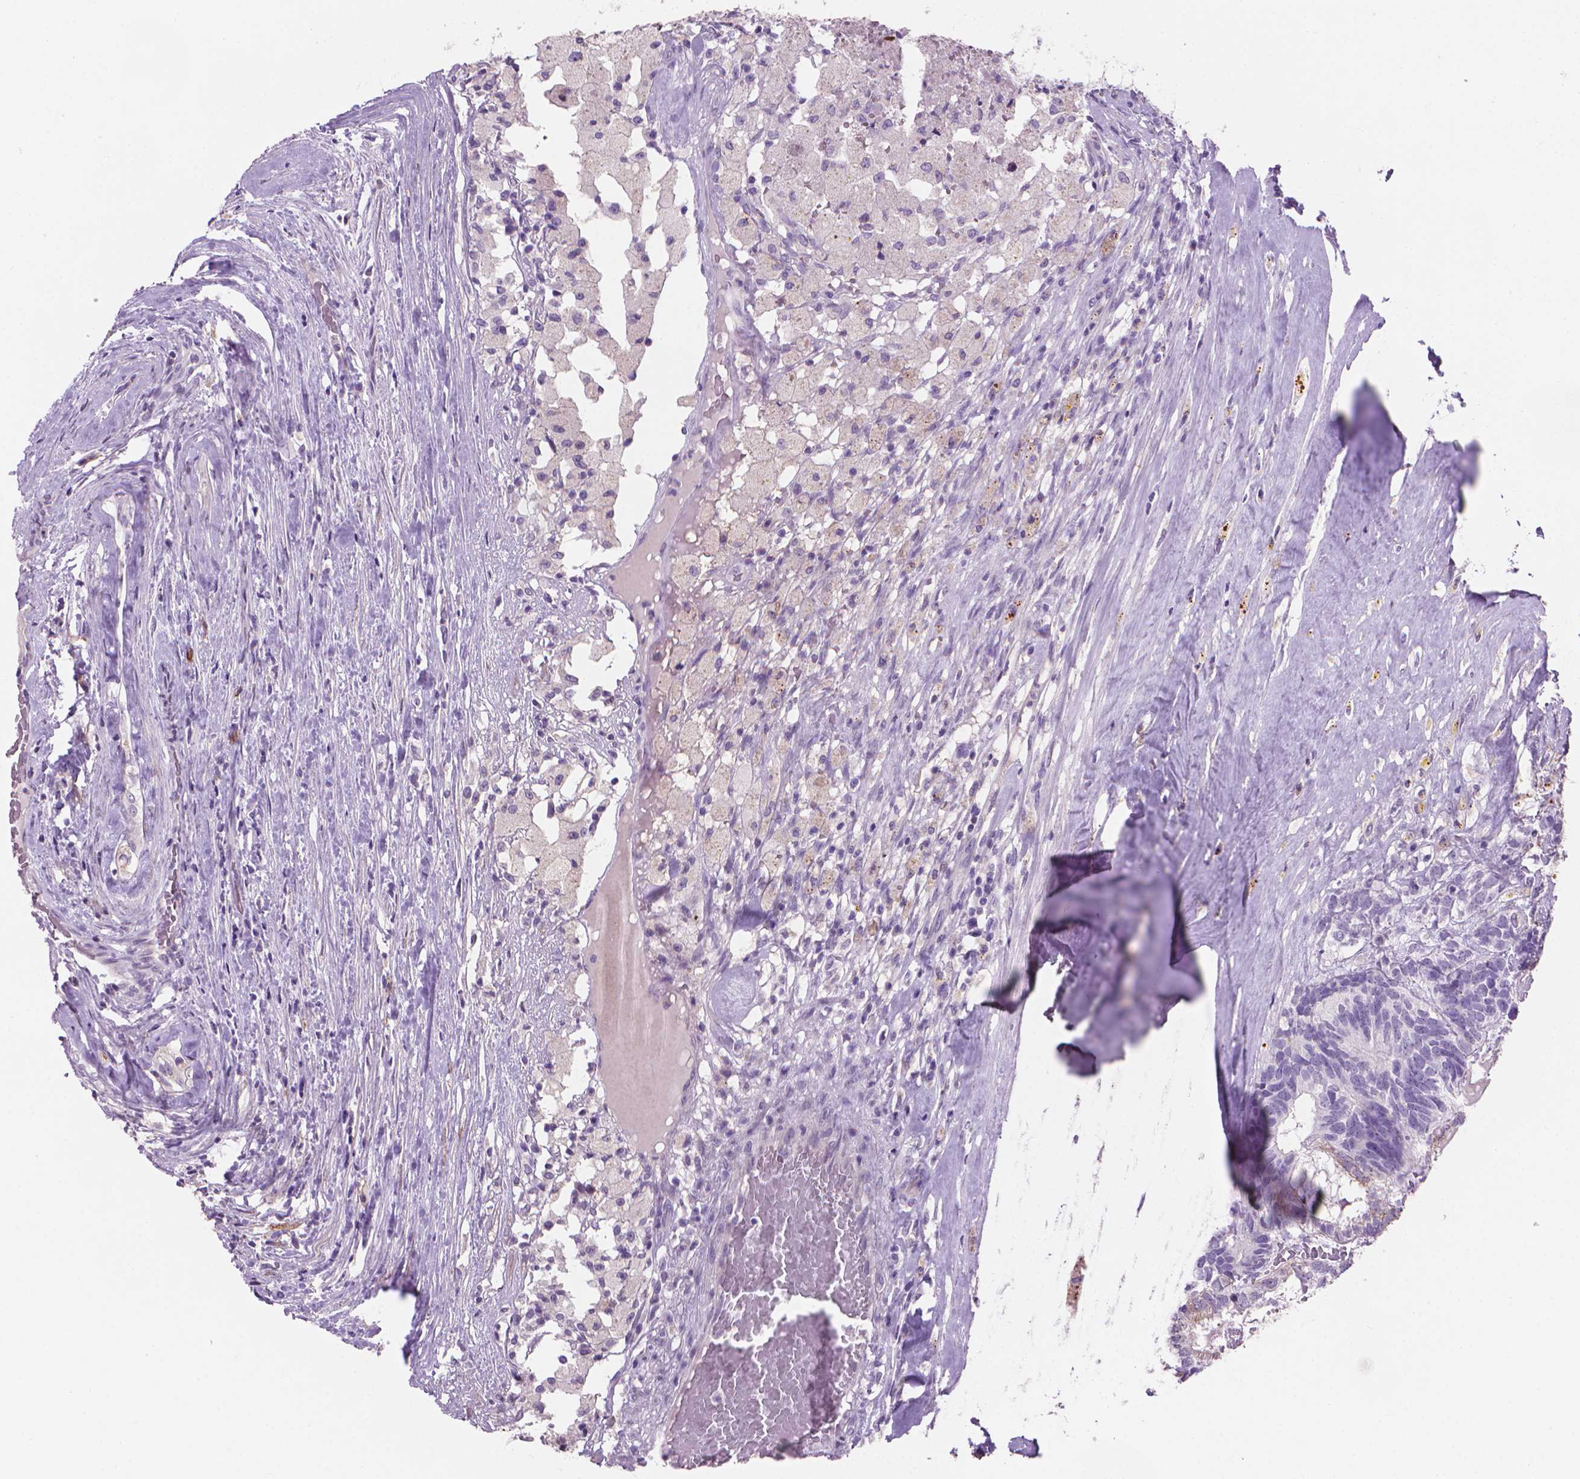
{"staining": {"intensity": "strong", "quantity": "25%-75%", "location": "cytoplasmic/membranous"}, "tissue": "testis cancer", "cell_type": "Tumor cells", "image_type": "cancer", "snomed": [{"axis": "morphology", "description": "Seminoma, NOS"}, {"axis": "morphology", "description": "Carcinoma, Embryonal, NOS"}, {"axis": "topography", "description": "Testis"}], "caption": "Tumor cells show high levels of strong cytoplasmic/membranous positivity in about 25%-75% of cells in human testis cancer (seminoma).", "gene": "MUC1", "patient": {"sex": "male", "age": 41}}